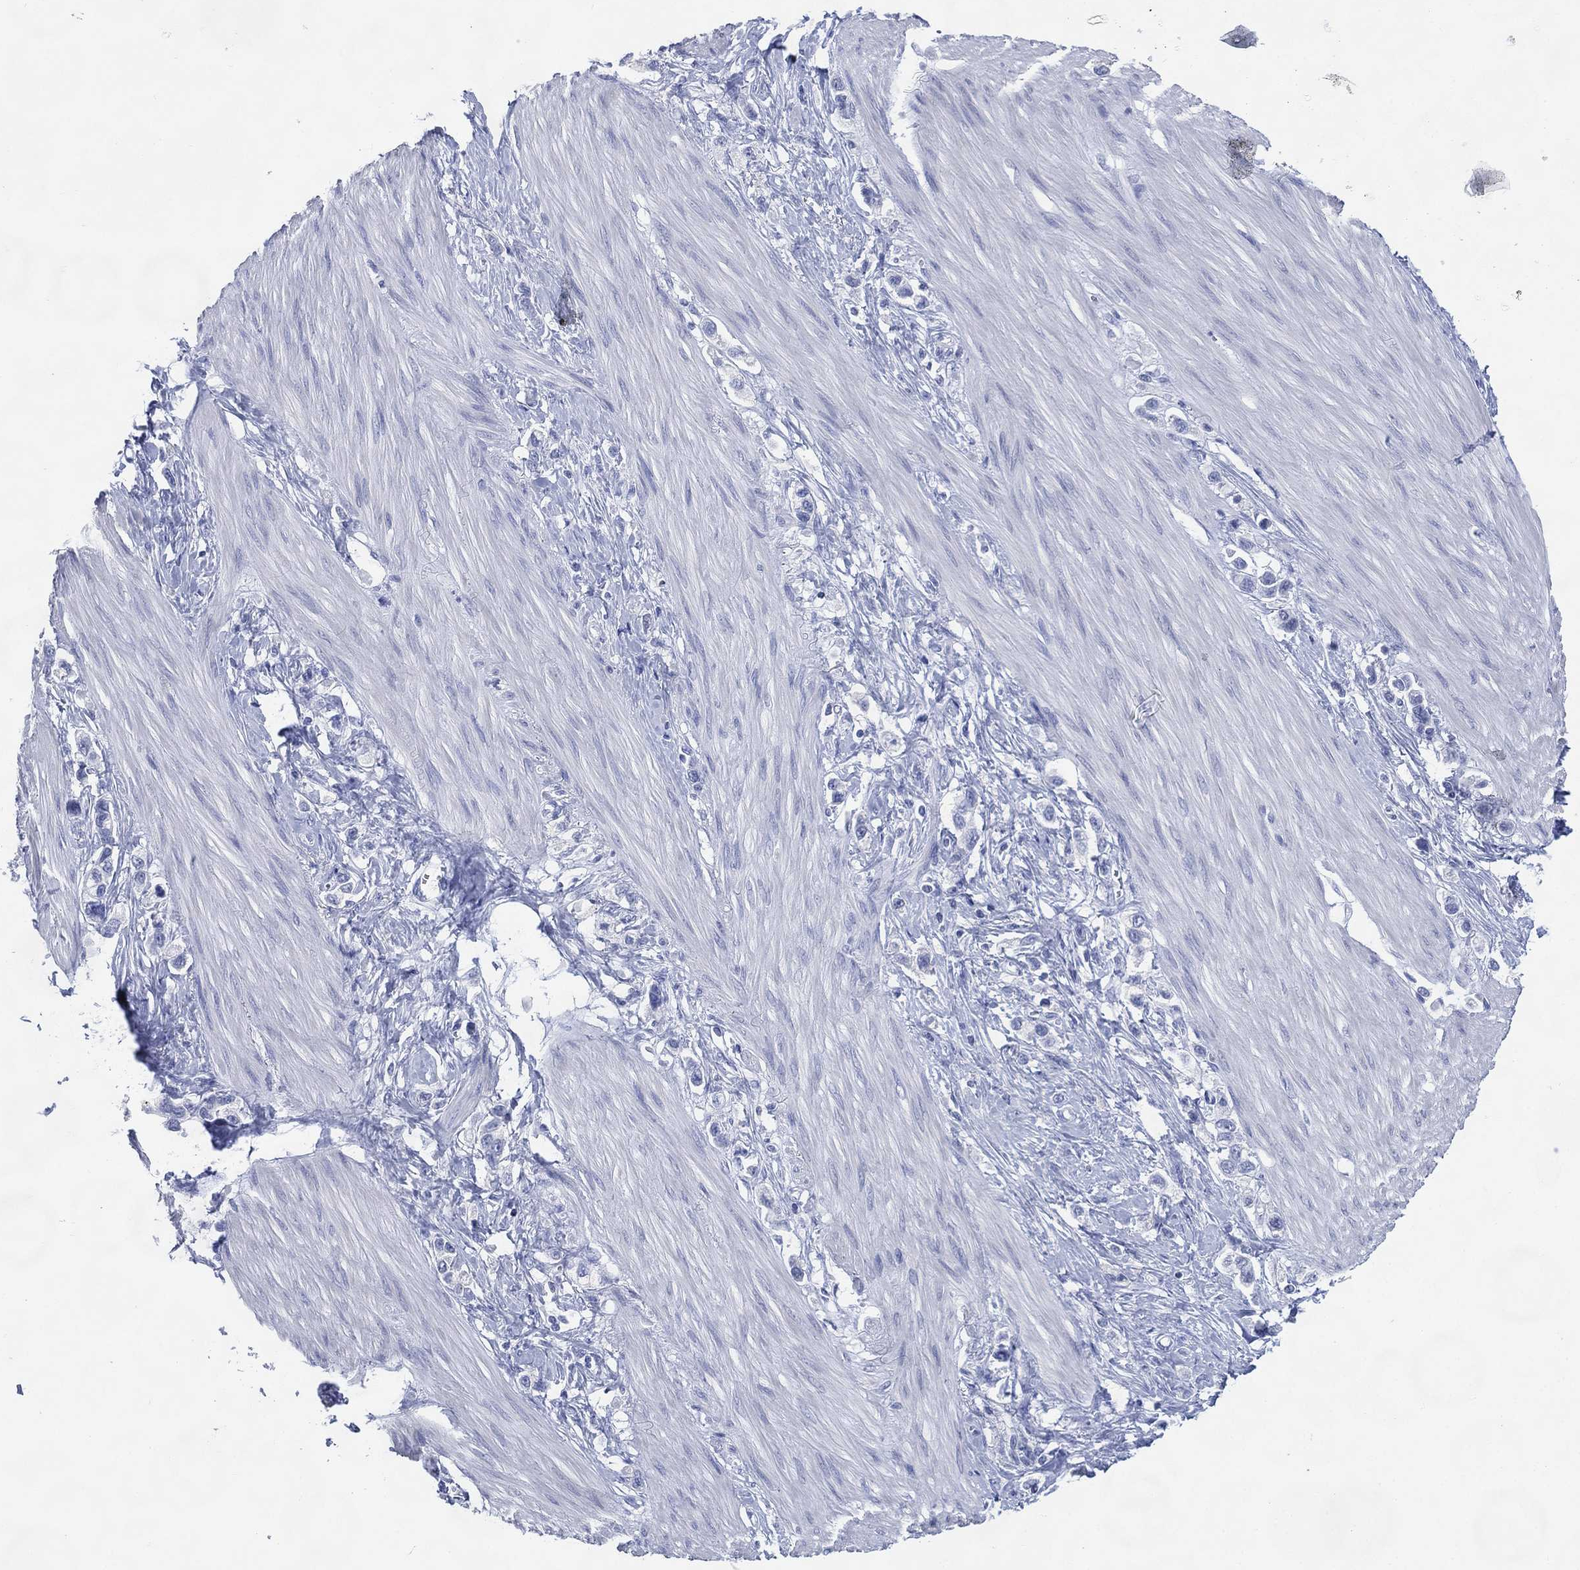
{"staining": {"intensity": "negative", "quantity": "none", "location": "none"}, "tissue": "stomach cancer", "cell_type": "Tumor cells", "image_type": "cancer", "snomed": [{"axis": "morphology", "description": "Normal tissue, NOS"}, {"axis": "morphology", "description": "Adenocarcinoma, NOS"}, {"axis": "morphology", "description": "Adenocarcinoma, High grade"}, {"axis": "topography", "description": "Stomach, upper"}, {"axis": "topography", "description": "Stomach"}], "caption": "This is an immunohistochemistry micrograph of stomach adenocarcinoma. There is no positivity in tumor cells.", "gene": "TMEM247", "patient": {"sex": "female", "age": 65}}